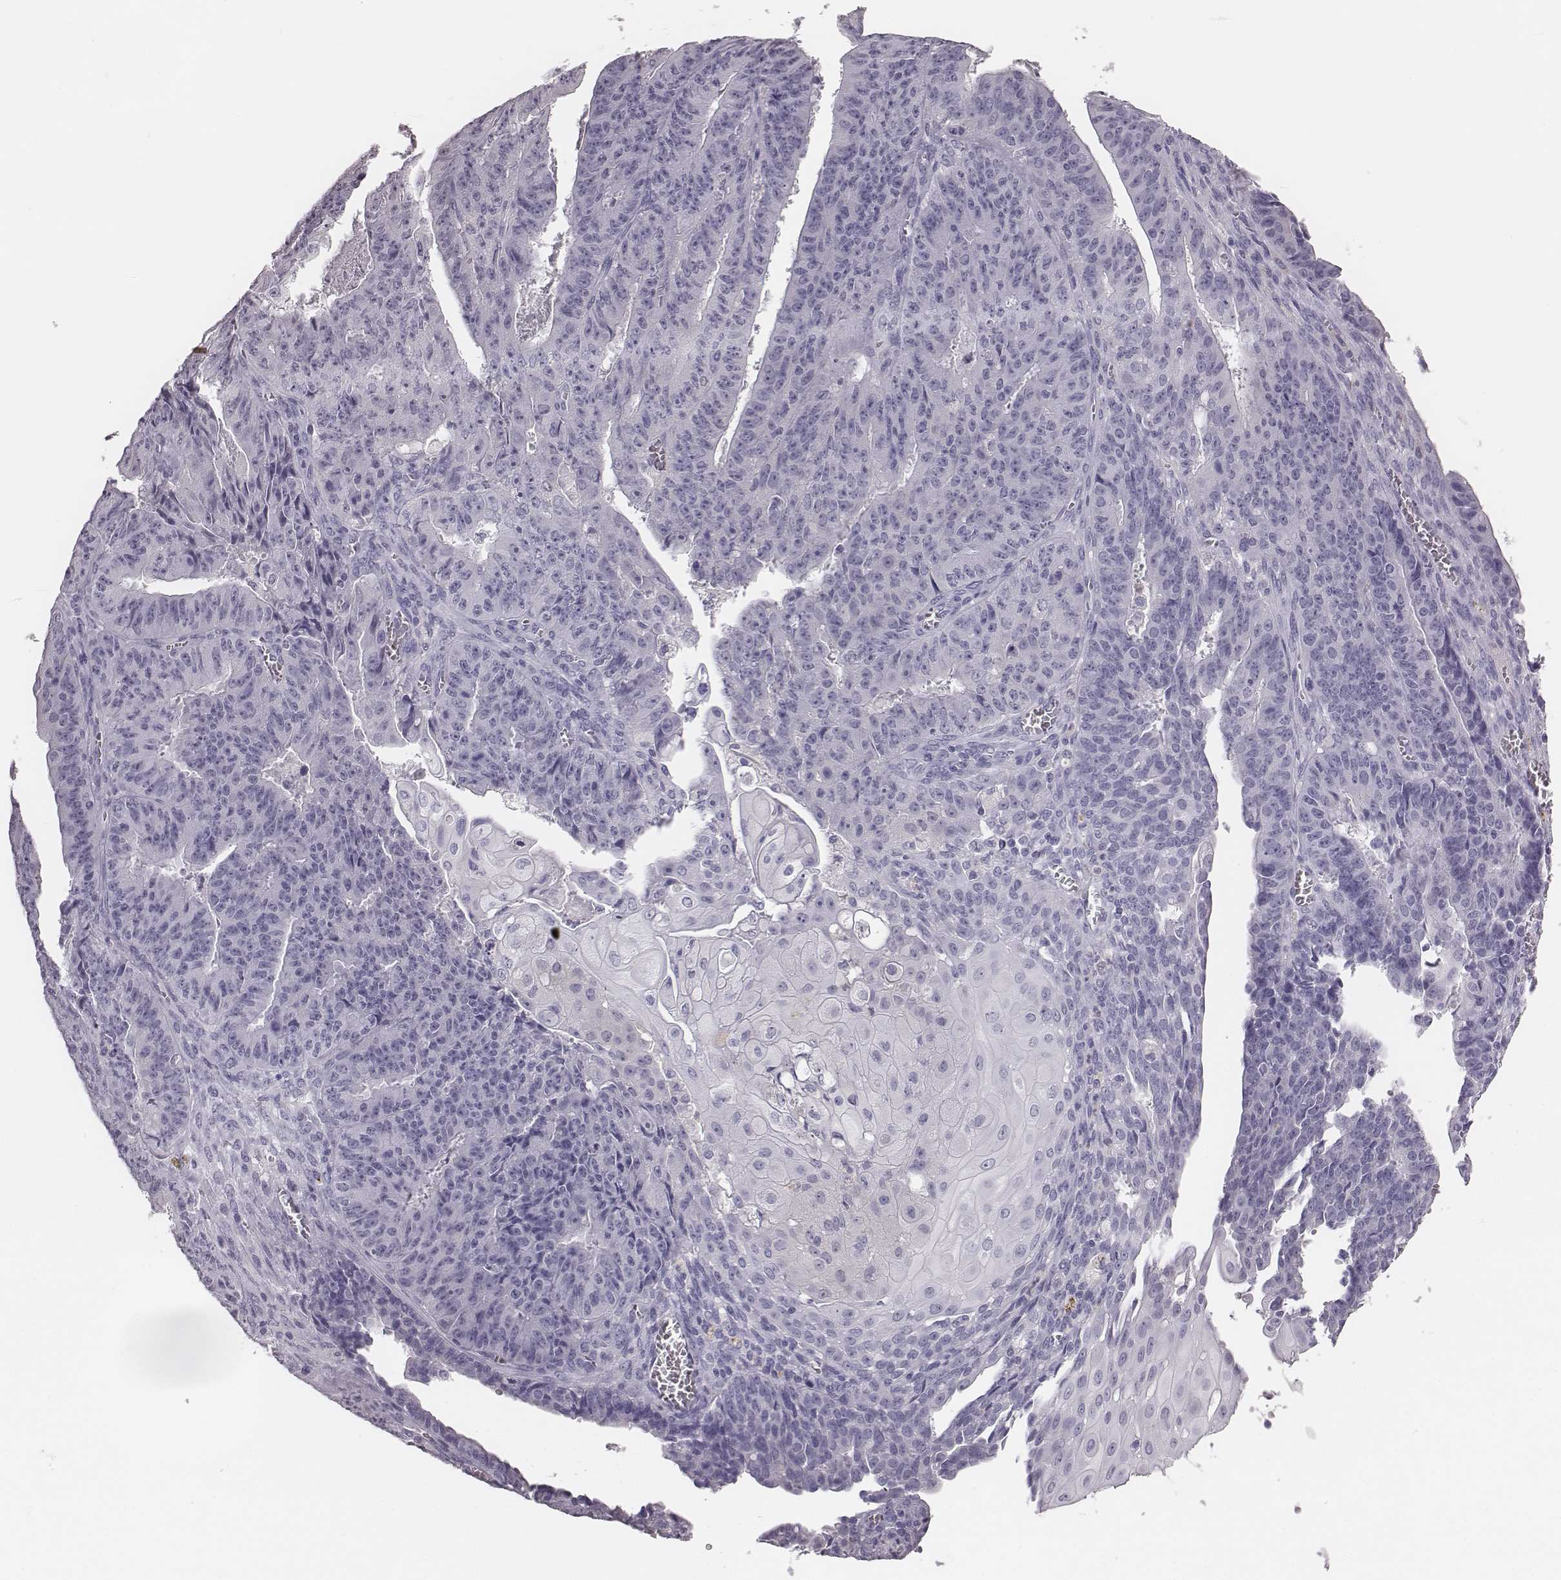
{"staining": {"intensity": "negative", "quantity": "none", "location": "none"}, "tissue": "ovarian cancer", "cell_type": "Tumor cells", "image_type": "cancer", "snomed": [{"axis": "morphology", "description": "Carcinoma, endometroid"}, {"axis": "topography", "description": "Ovary"}], "caption": "Protein analysis of ovarian cancer (endometroid carcinoma) displays no significant staining in tumor cells.", "gene": "CSH1", "patient": {"sex": "female", "age": 42}}